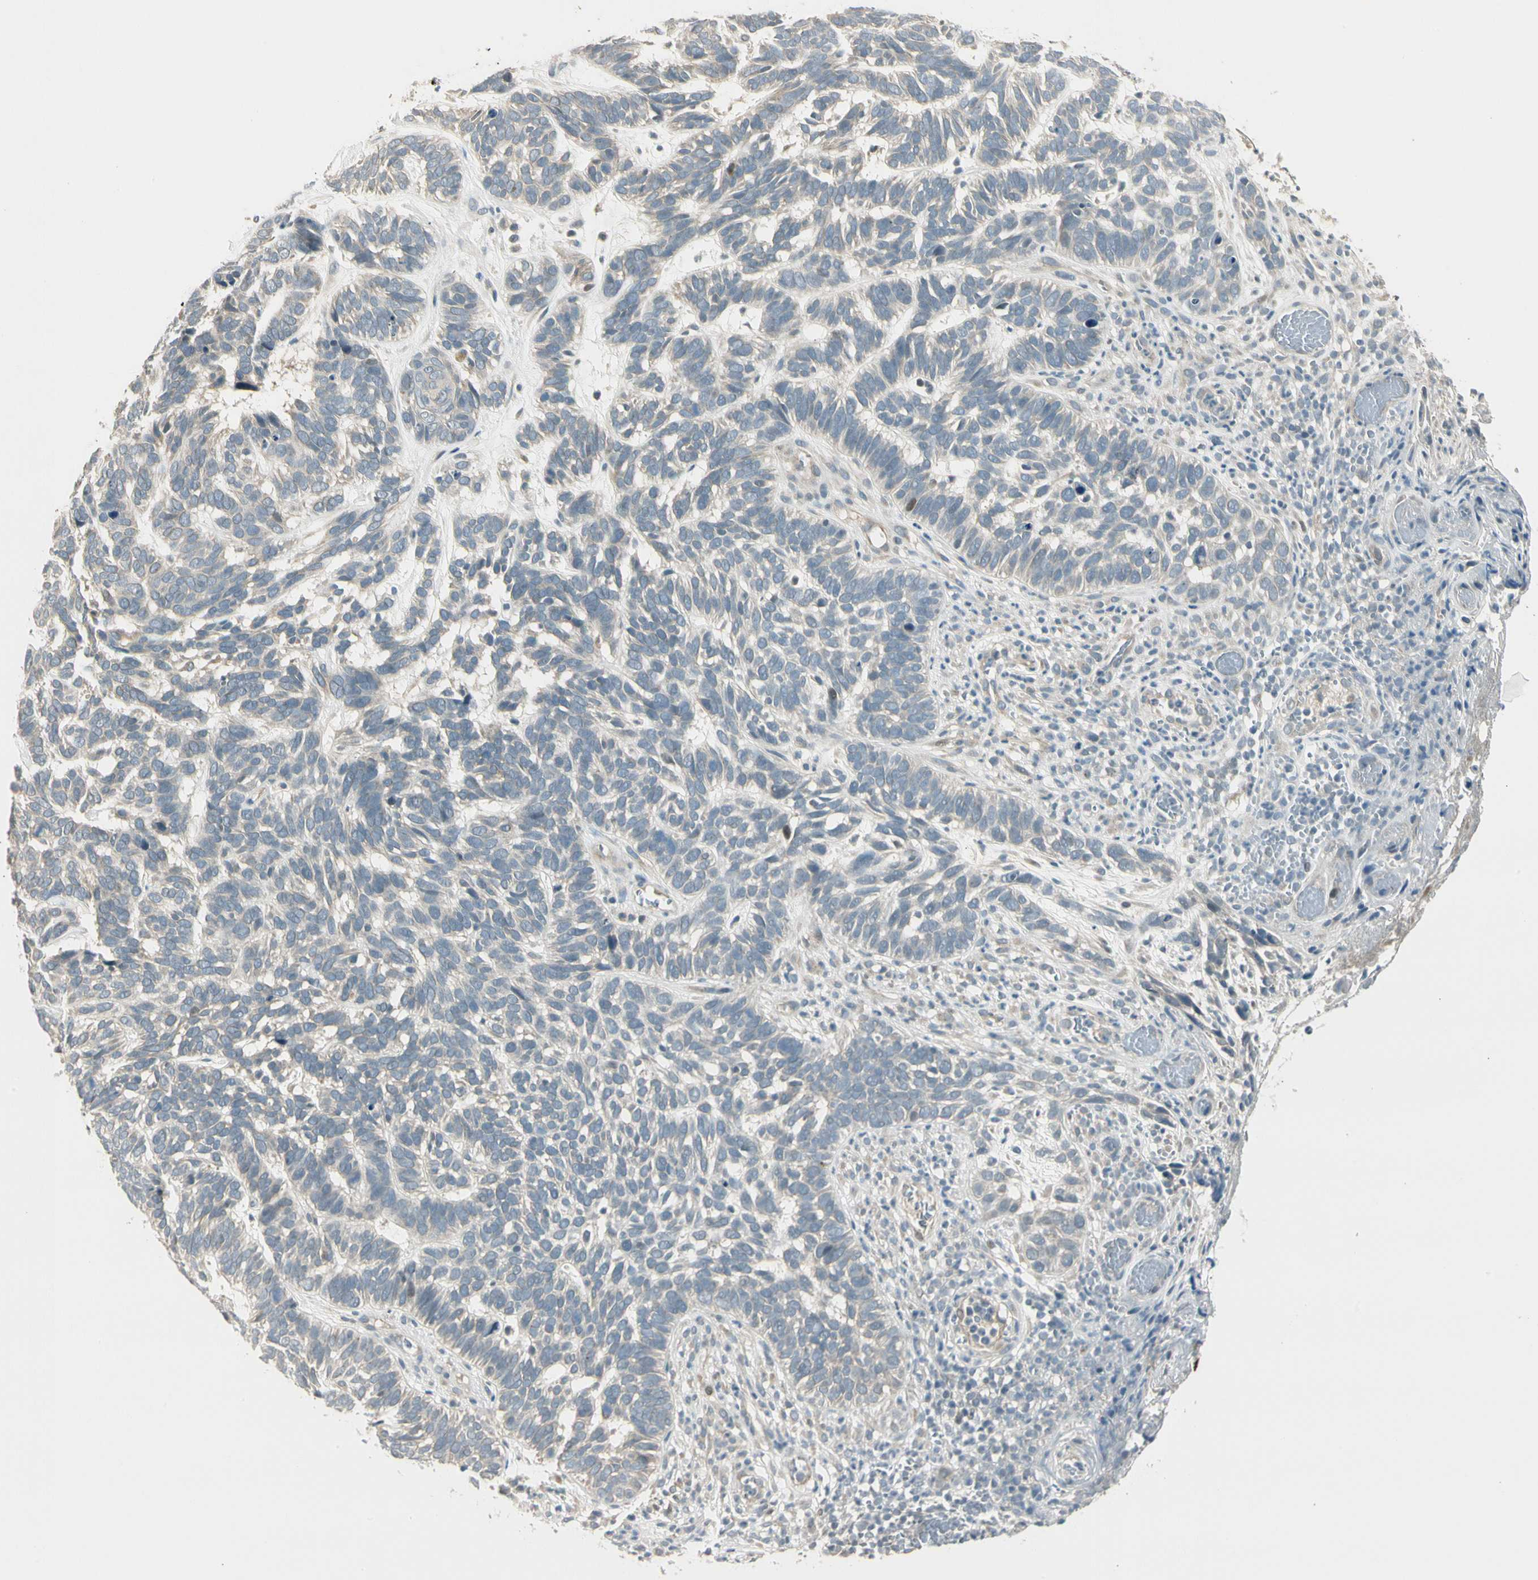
{"staining": {"intensity": "negative", "quantity": "none", "location": "none"}, "tissue": "skin cancer", "cell_type": "Tumor cells", "image_type": "cancer", "snomed": [{"axis": "morphology", "description": "Basal cell carcinoma"}, {"axis": "topography", "description": "Skin"}], "caption": "Tumor cells show no significant protein staining in skin cancer (basal cell carcinoma). (DAB IHC with hematoxylin counter stain).", "gene": "PCDHB15", "patient": {"sex": "male", "age": 87}}